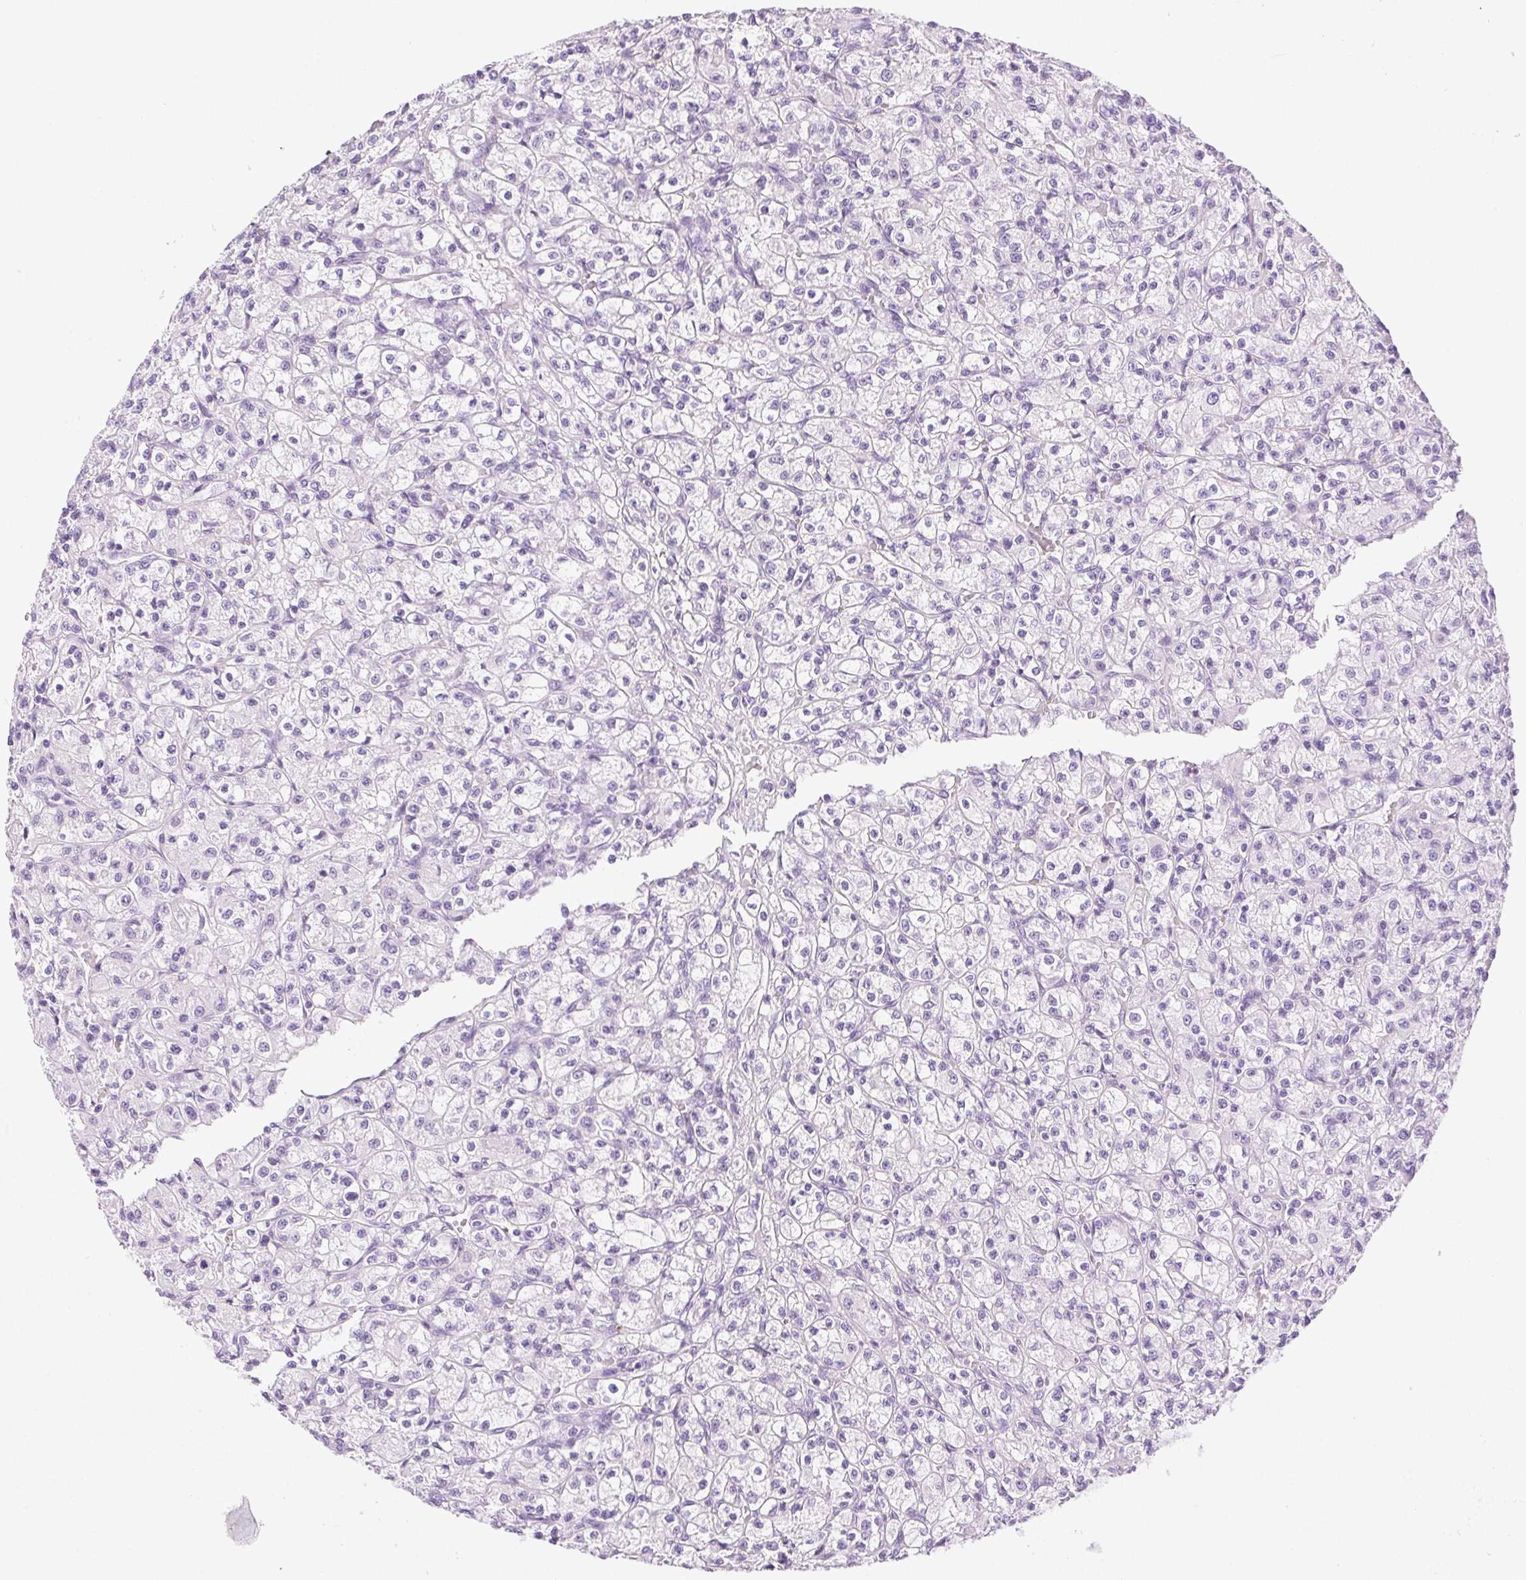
{"staining": {"intensity": "negative", "quantity": "none", "location": "none"}, "tissue": "renal cancer", "cell_type": "Tumor cells", "image_type": "cancer", "snomed": [{"axis": "morphology", "description": "Adenocarcinoma, NOS"}, {"axis": "topography", "description": "Kidney"}], "caption": "IHC image of human adenocarcinoma (renal) stained for a protein (brown), which displays no expression in tumor cells. The staining is performed using DAB (3,3'-diaminobenzidine) brown chromogen with nuclei counter-stained in using hematoxylin.", "gene": "C20orf85", "patient": {"sex": "female", "age": 70}}